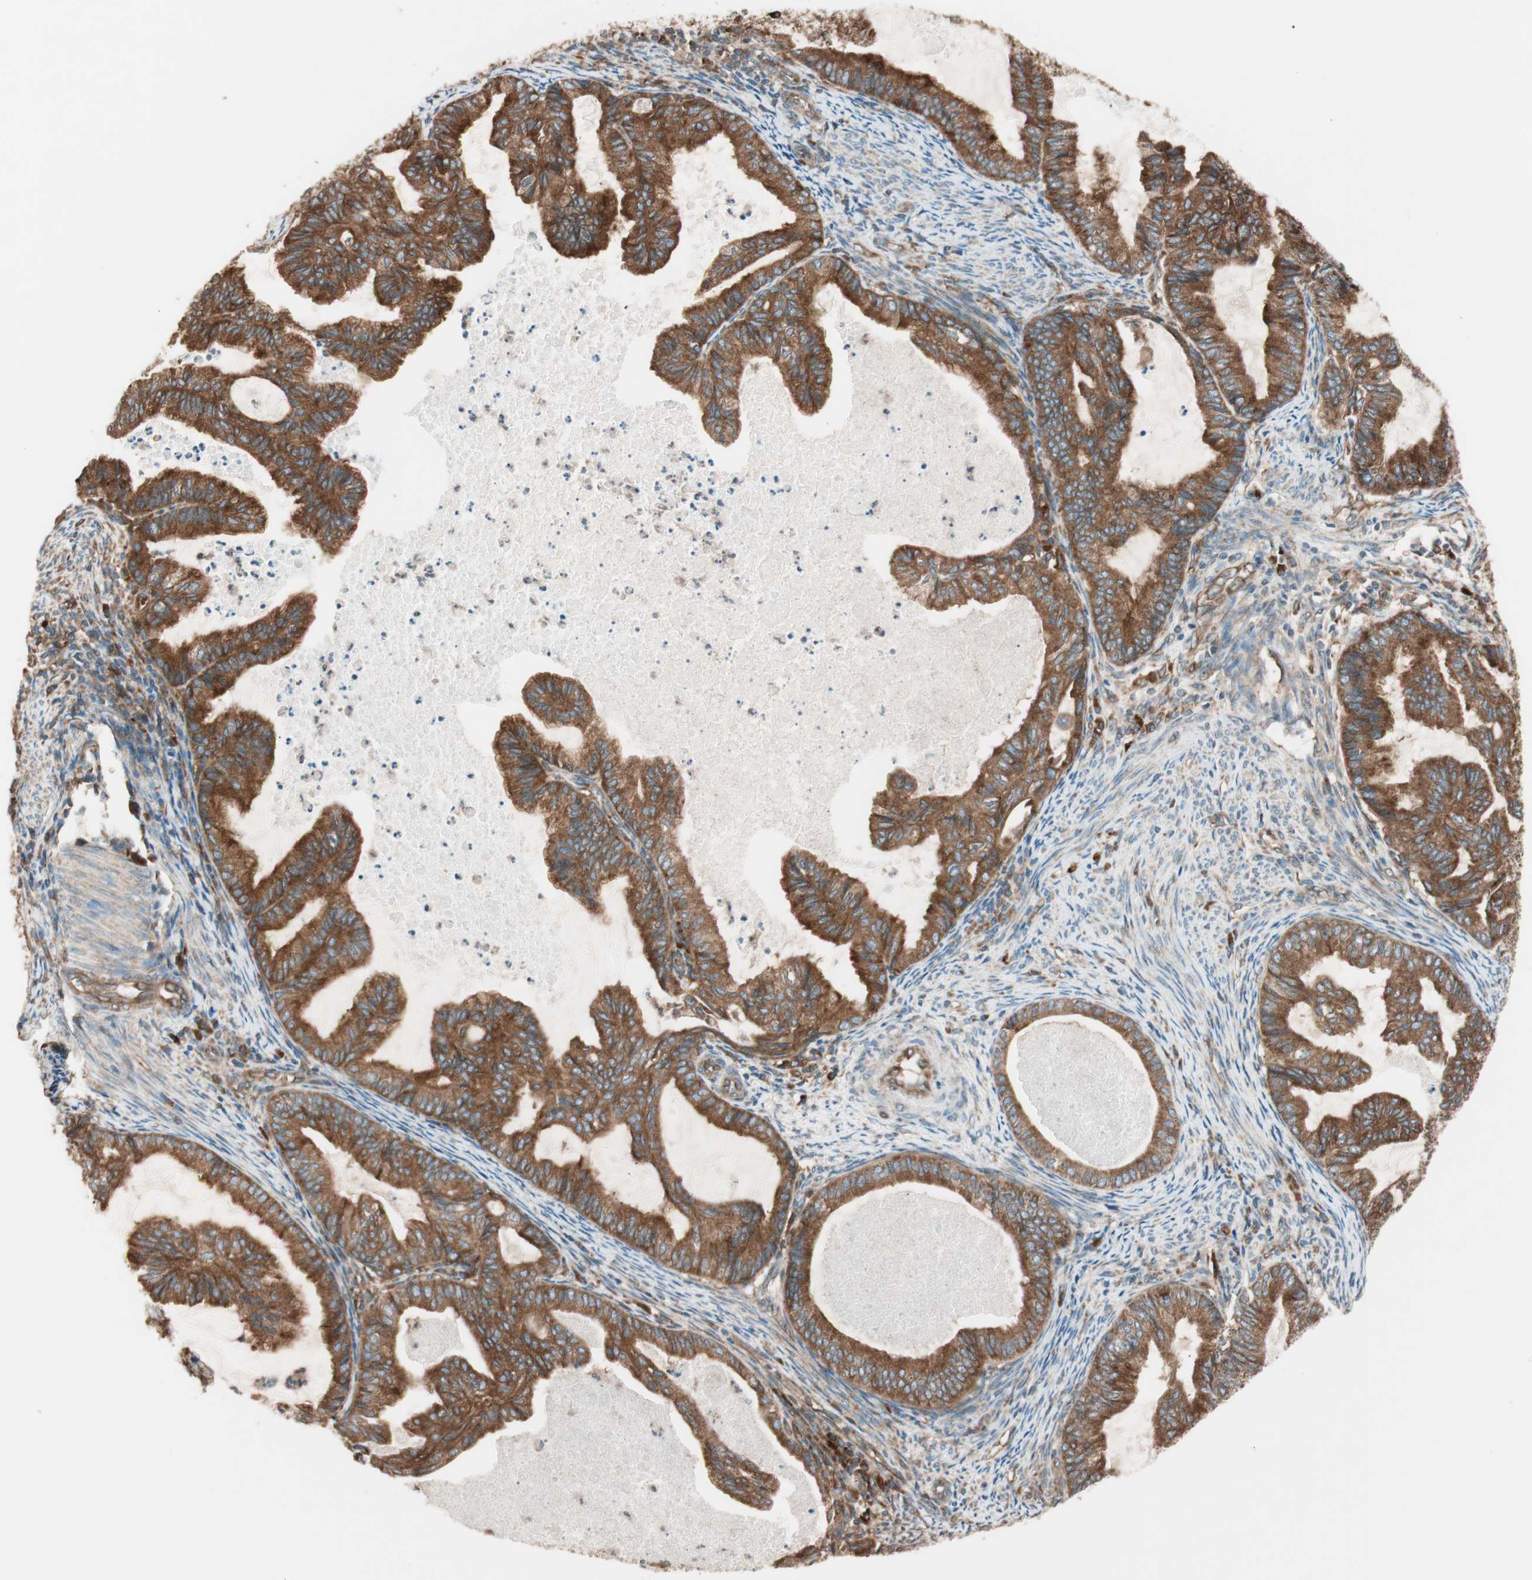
{"staining": {"intensity": "strong", "quantity": ">75%", "location": "cytoplasmic/membranous"}, "tissue": "cervical cancer", "cell_type": "Tumor cells", "image_type": "cancer", "snomed": [{"axis": "morphology", "description": "Normal tissue, NOS"}, {"axis": "morphology", "description": "Adenocarcinoma, NOS"}, {"axis": "topography", "description": "Cervix"}, {"axis": "topography", "description": "Endometrium"}], "caption": "DAB immunohistochemical staining of cervical adenocarcinoma displays strong cytoplasmic/membranous protein positivity in about >75% of tumor cells.", "gene": "RAB5A", "patient": {"sex": "female", "age": 86}}